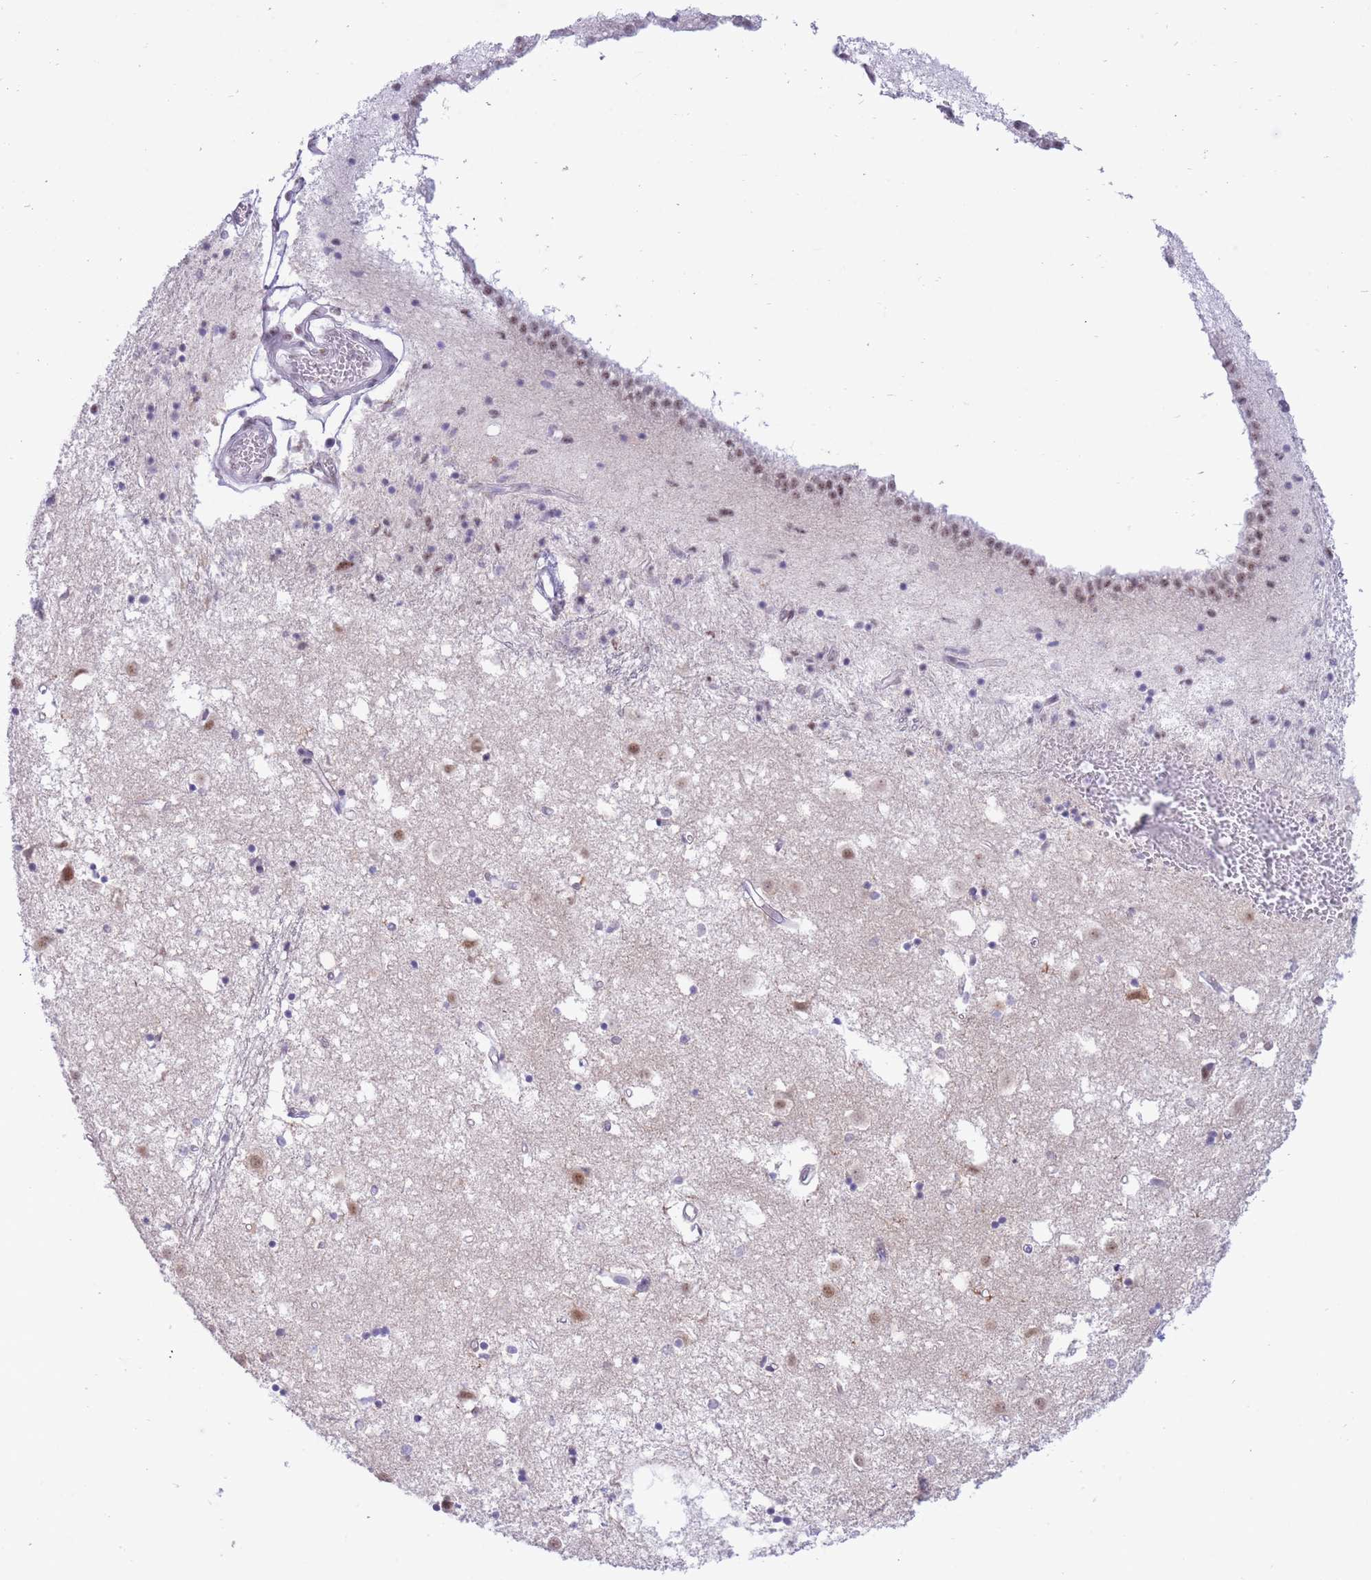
{"staining": {"intensity": "weak", "quantity": "<25%", "location": "nuclear"}, "tissue": "caudate", "cell_type": "Glial cells", "image_type": "normal", "snomed": [{"axis": "morphology", "description": "Normal tissue, NOS"}, {"axis": "topography", "description": "Lateral ventricle wall"}], "caption": "Immunohistochemistry of benign caudate demonstrates no staining in glial cells. Nuclei are stained in blue.", "gene": "CYP2B6", "patient": {"sex": "male", "age": 70}}